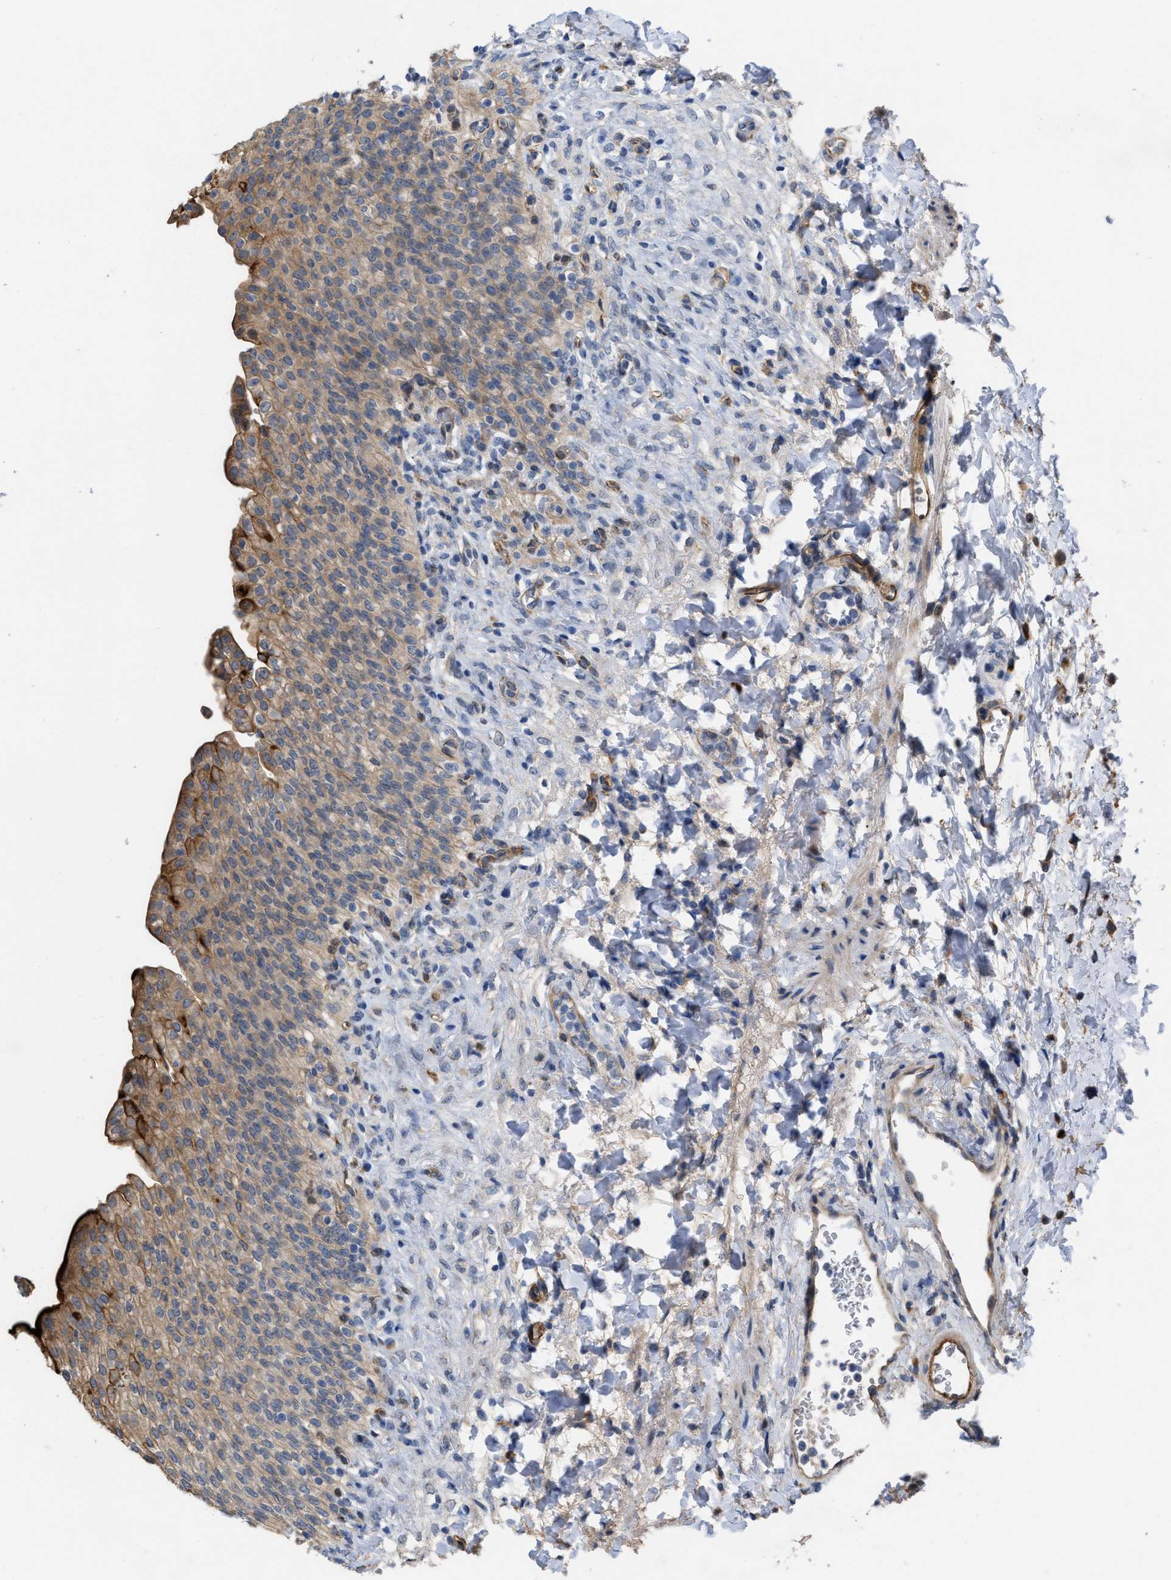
{"staining": {"intensity": "moderate", "quantity": ">75%", "location": "cytoplasmic/membranous"}, "tissue": "urinary bladder", "cell_type": "Urothelial cells", "image_type": "normal", "snomed": [{"axis": "morphology", "description": "Urothelial carcinoma, High grade"}, {"axis": "topography", "description": "Urinary bladder"}], "caption": "IHC micrograph of normal human urinary bladder stained for a protein (brown), which reveals medium levels of moderate cytoplasmic/membranous staining in approximately >75% of urothelial cells.", "gene": "SLC4A11", "patient": {"sex": "male", "age": 46}}